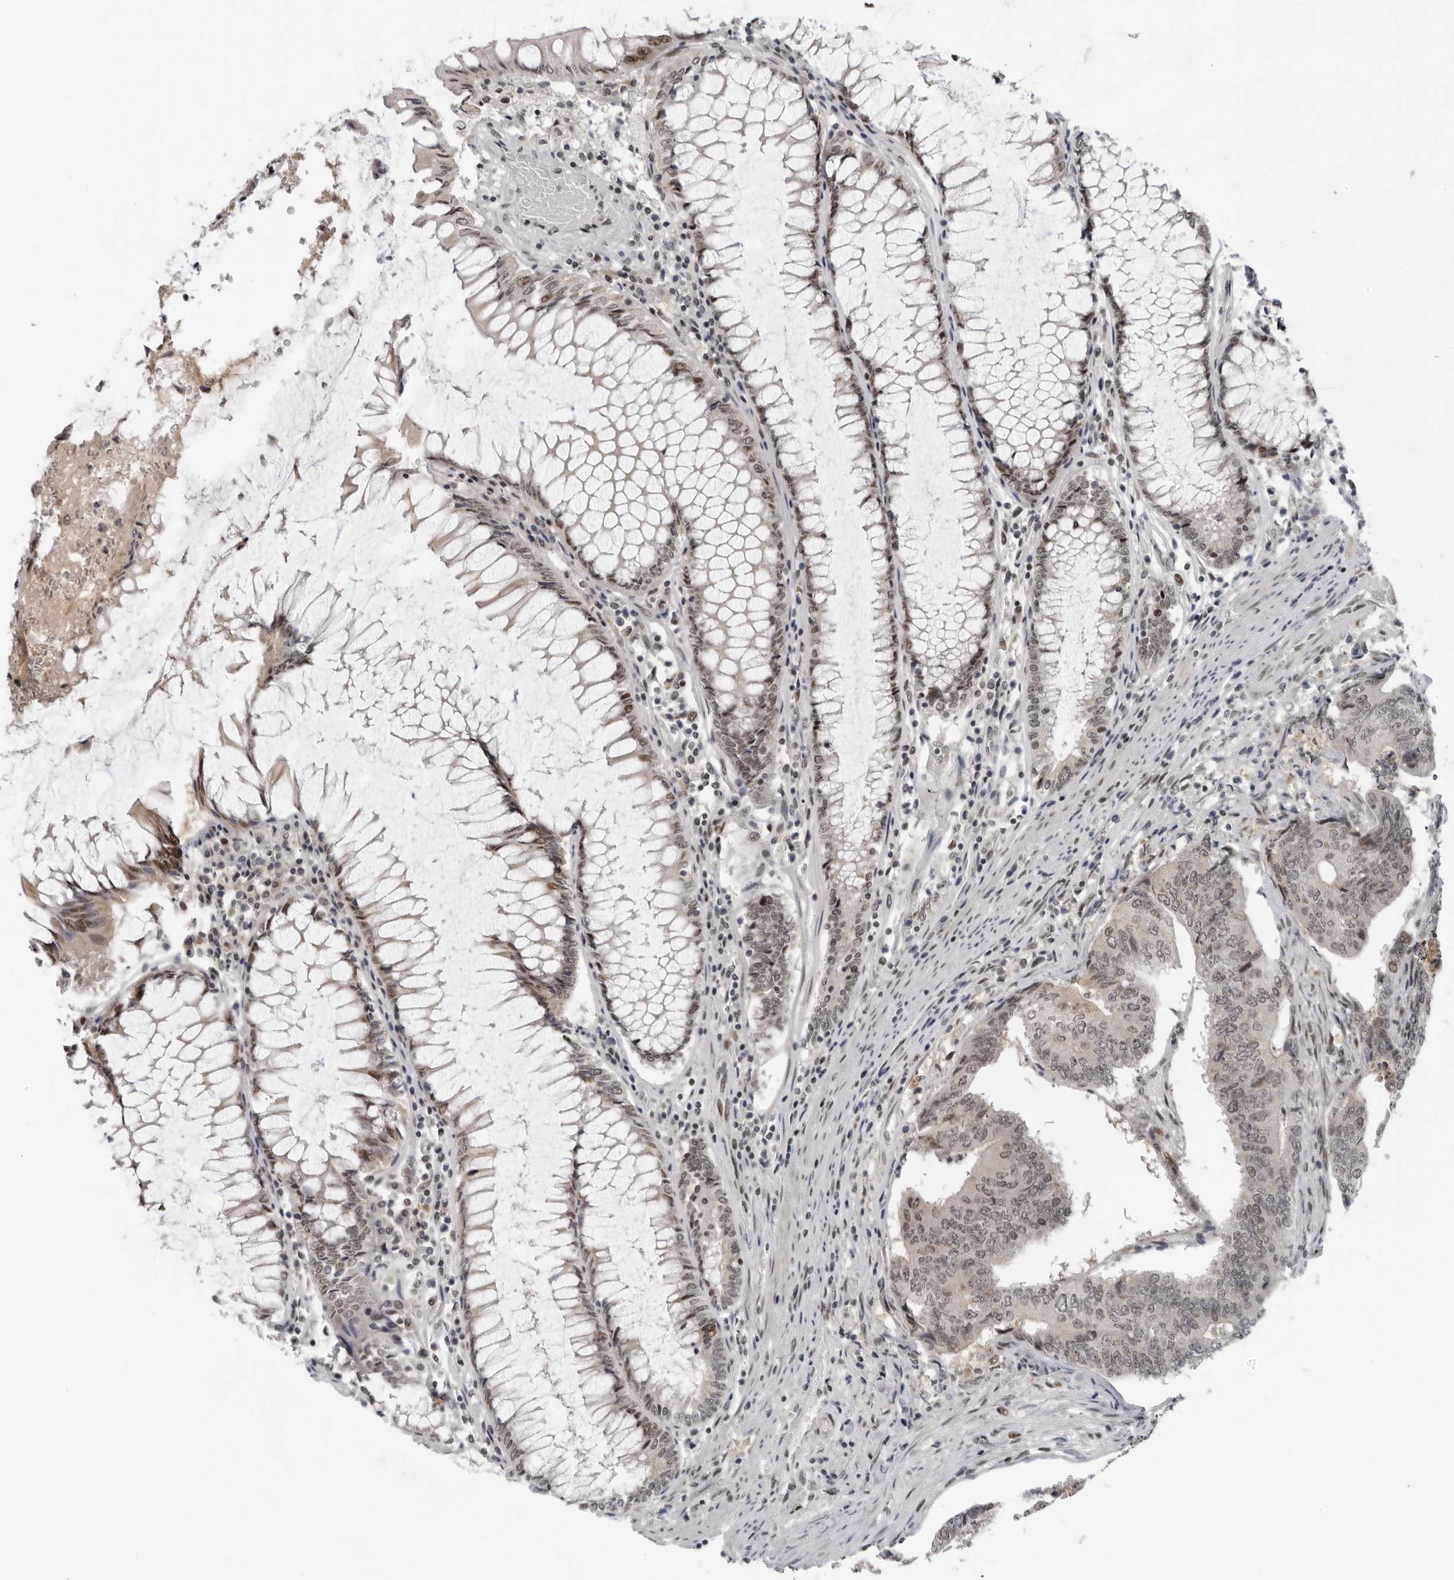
{"staining": {"intensity": "weak", "quantity": ">75%", "location": "nuclear"}, "tissue": "colorectal cancer", "cell_type": "Tumor cells", "image_type": "cancer", "snomed": [{"axis": "morphology", "description": "Adenocarcinoma, NOS"}, {"axis": "topography", "description": "Colon"}], "caption": "Human colorectal cancer (adenocarcinoma) stained with a brown dye shows weak nuclear positive staining in about >75% of tumor cells.", "gene": "ALPK2", "patient": {"sex": "female", "age": 67}}